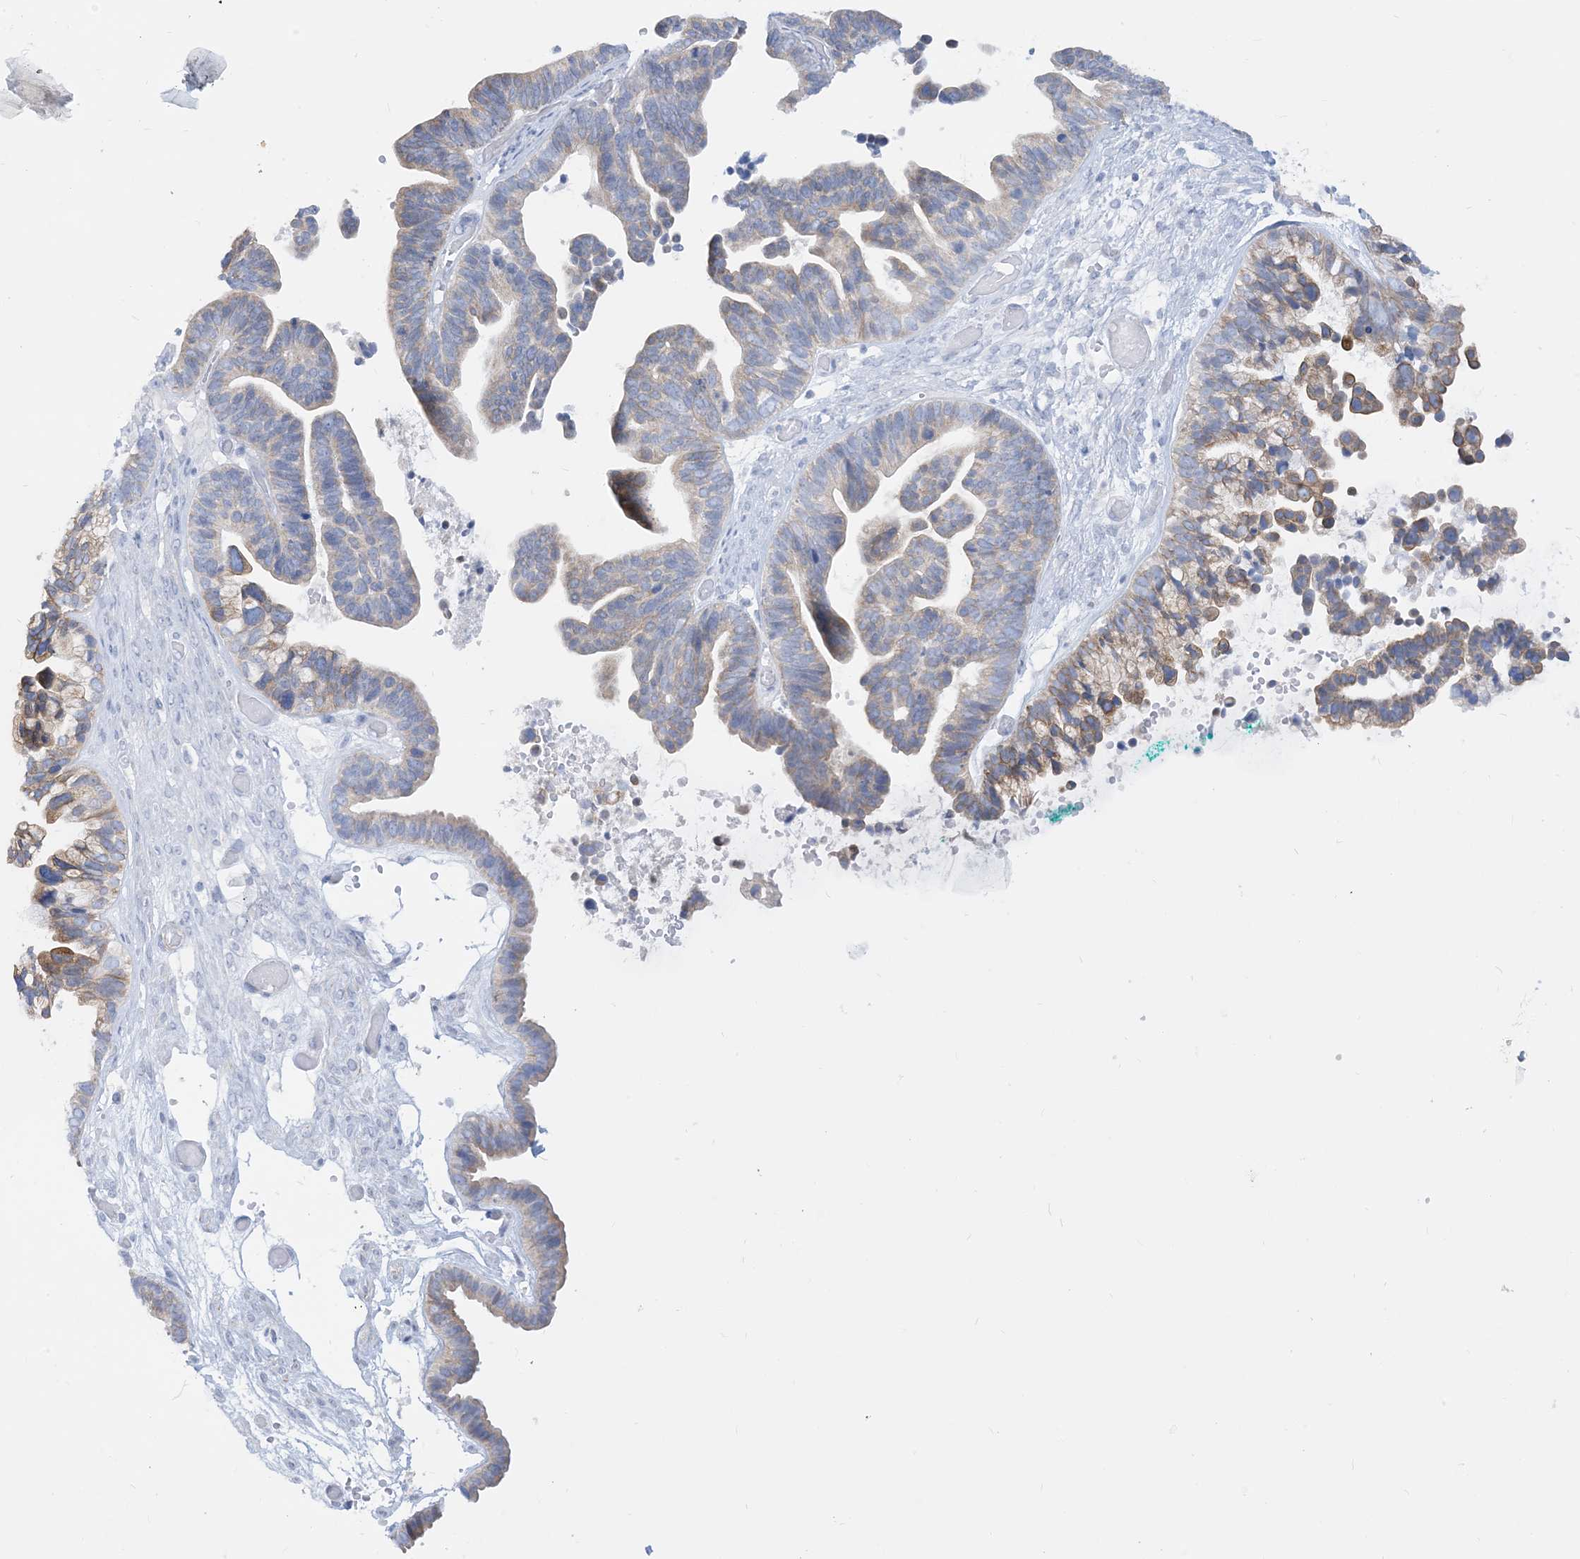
{"staining": {"intensity": "weak", "quantity": "25%-75%", "location": "cytoplasmic/membranous"}, "tissue": "ovarian cancer", "cell_type": "Tumor cells", "image_type": "cancer", "snomed": [{"axis": "morphology", "description": "Cystadenocarcinoma, serous, NOS"}, {"axis": "topography", "description": "Ovary"}], "caption": "IHC of human ovarian cancer shows low levels of weak cytoplasmic/membranous expression in about 25%-75% of tumor cells.", "gene": "MARS2", "patient": {"sex": "female", "age": 56}}